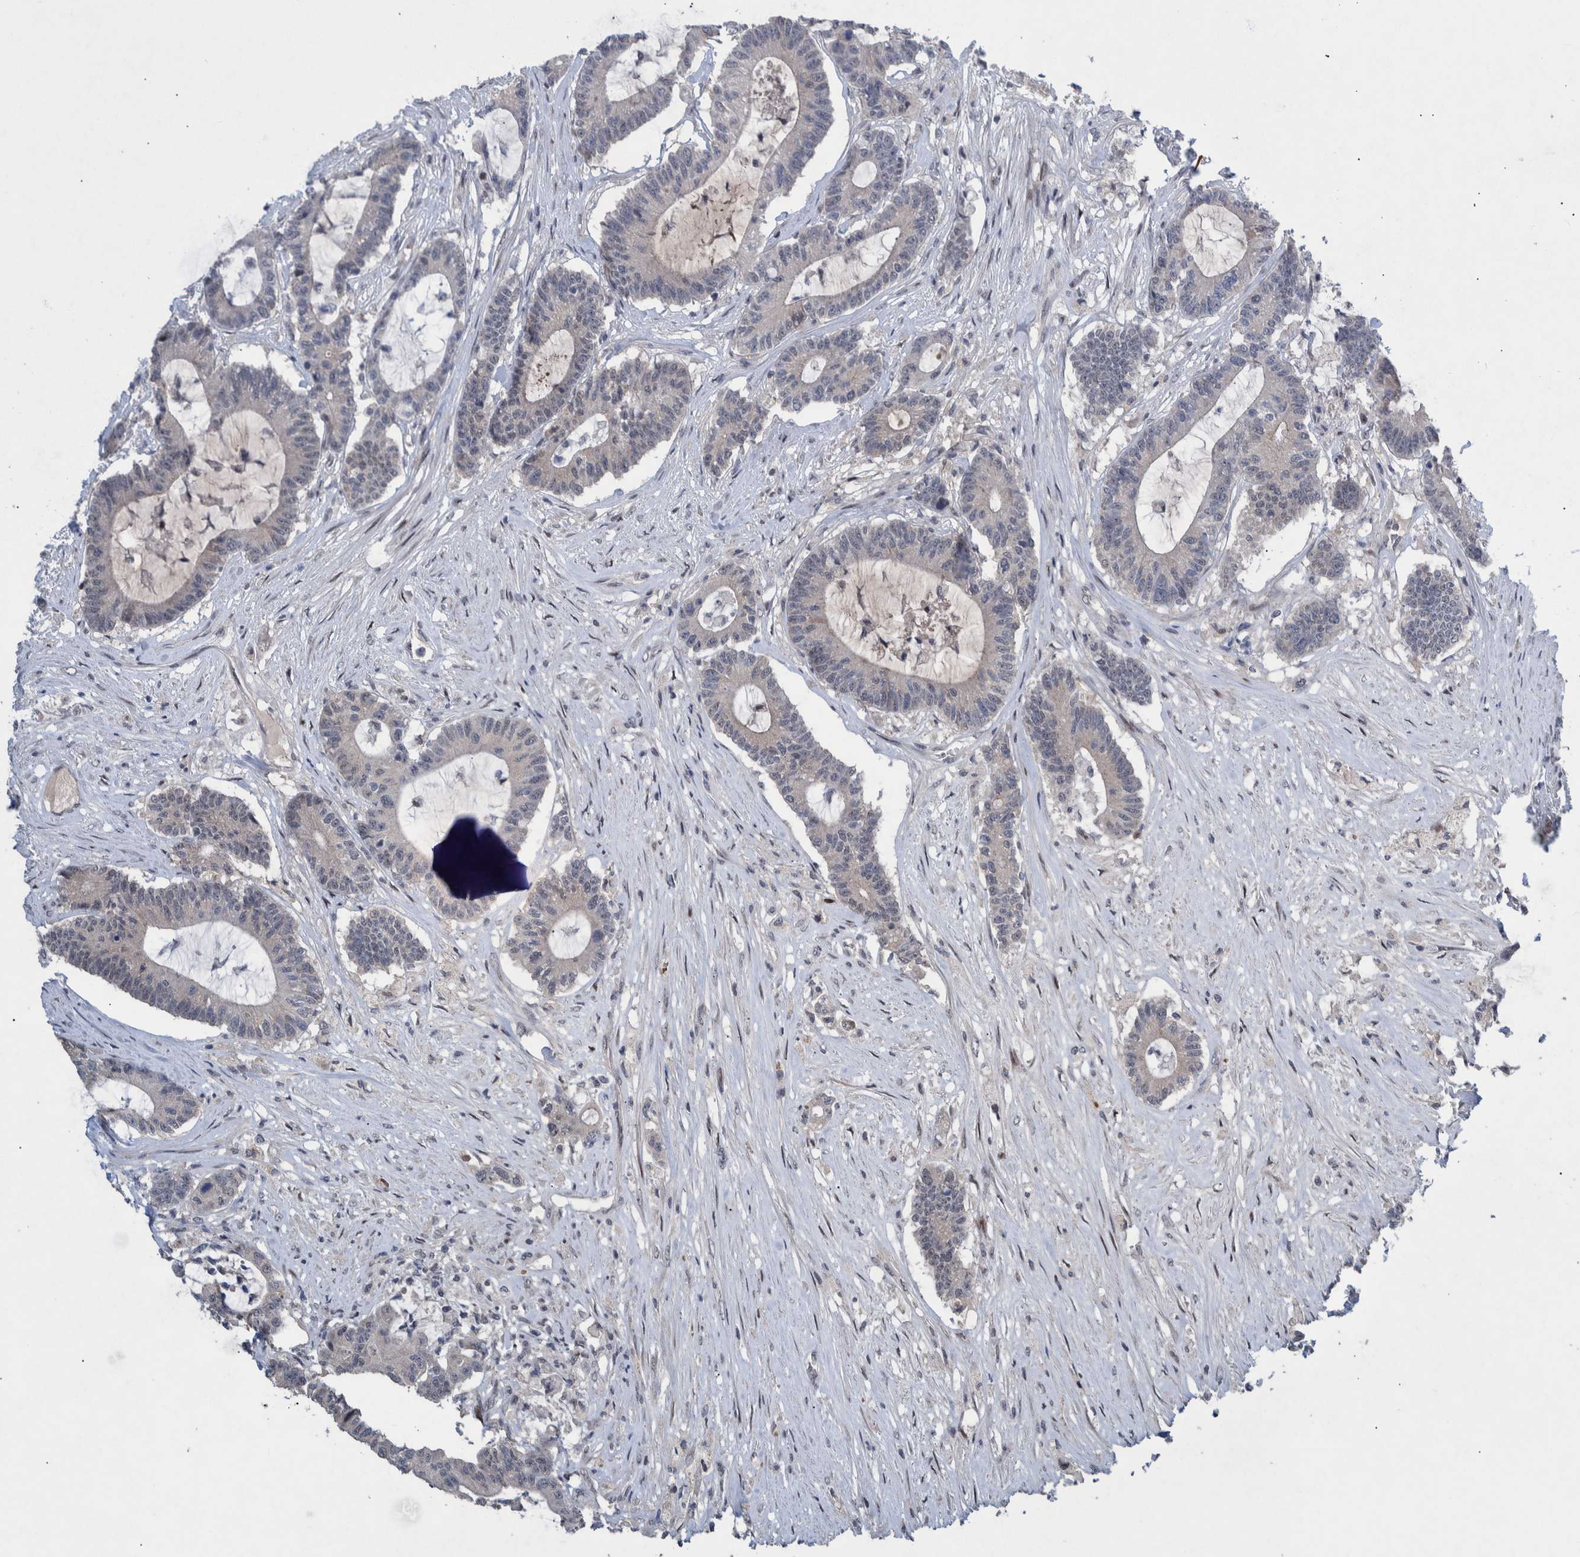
{"staining": {"intensity": "negative", "quantity": "none", "location": "none"}, "tissue": "colorectal cancer", "cell_type": "Tumor cells", "image_type": "cancer", "snomed": [{"axis": "morphology", "description": "Adenocarcinoma, NOS"}, {"axis": "topography", "description": "Colon"}], "caption": "This histopathology image is of colorectal cancer (adenocarcinoma) stained with immunohistochemistry to label a protein in brown with the nuclei are counter-stained blue. There is no positivity in tumor cells.", "gene": "ESRP1", "patient": {"sex": "female", "age": 84}}